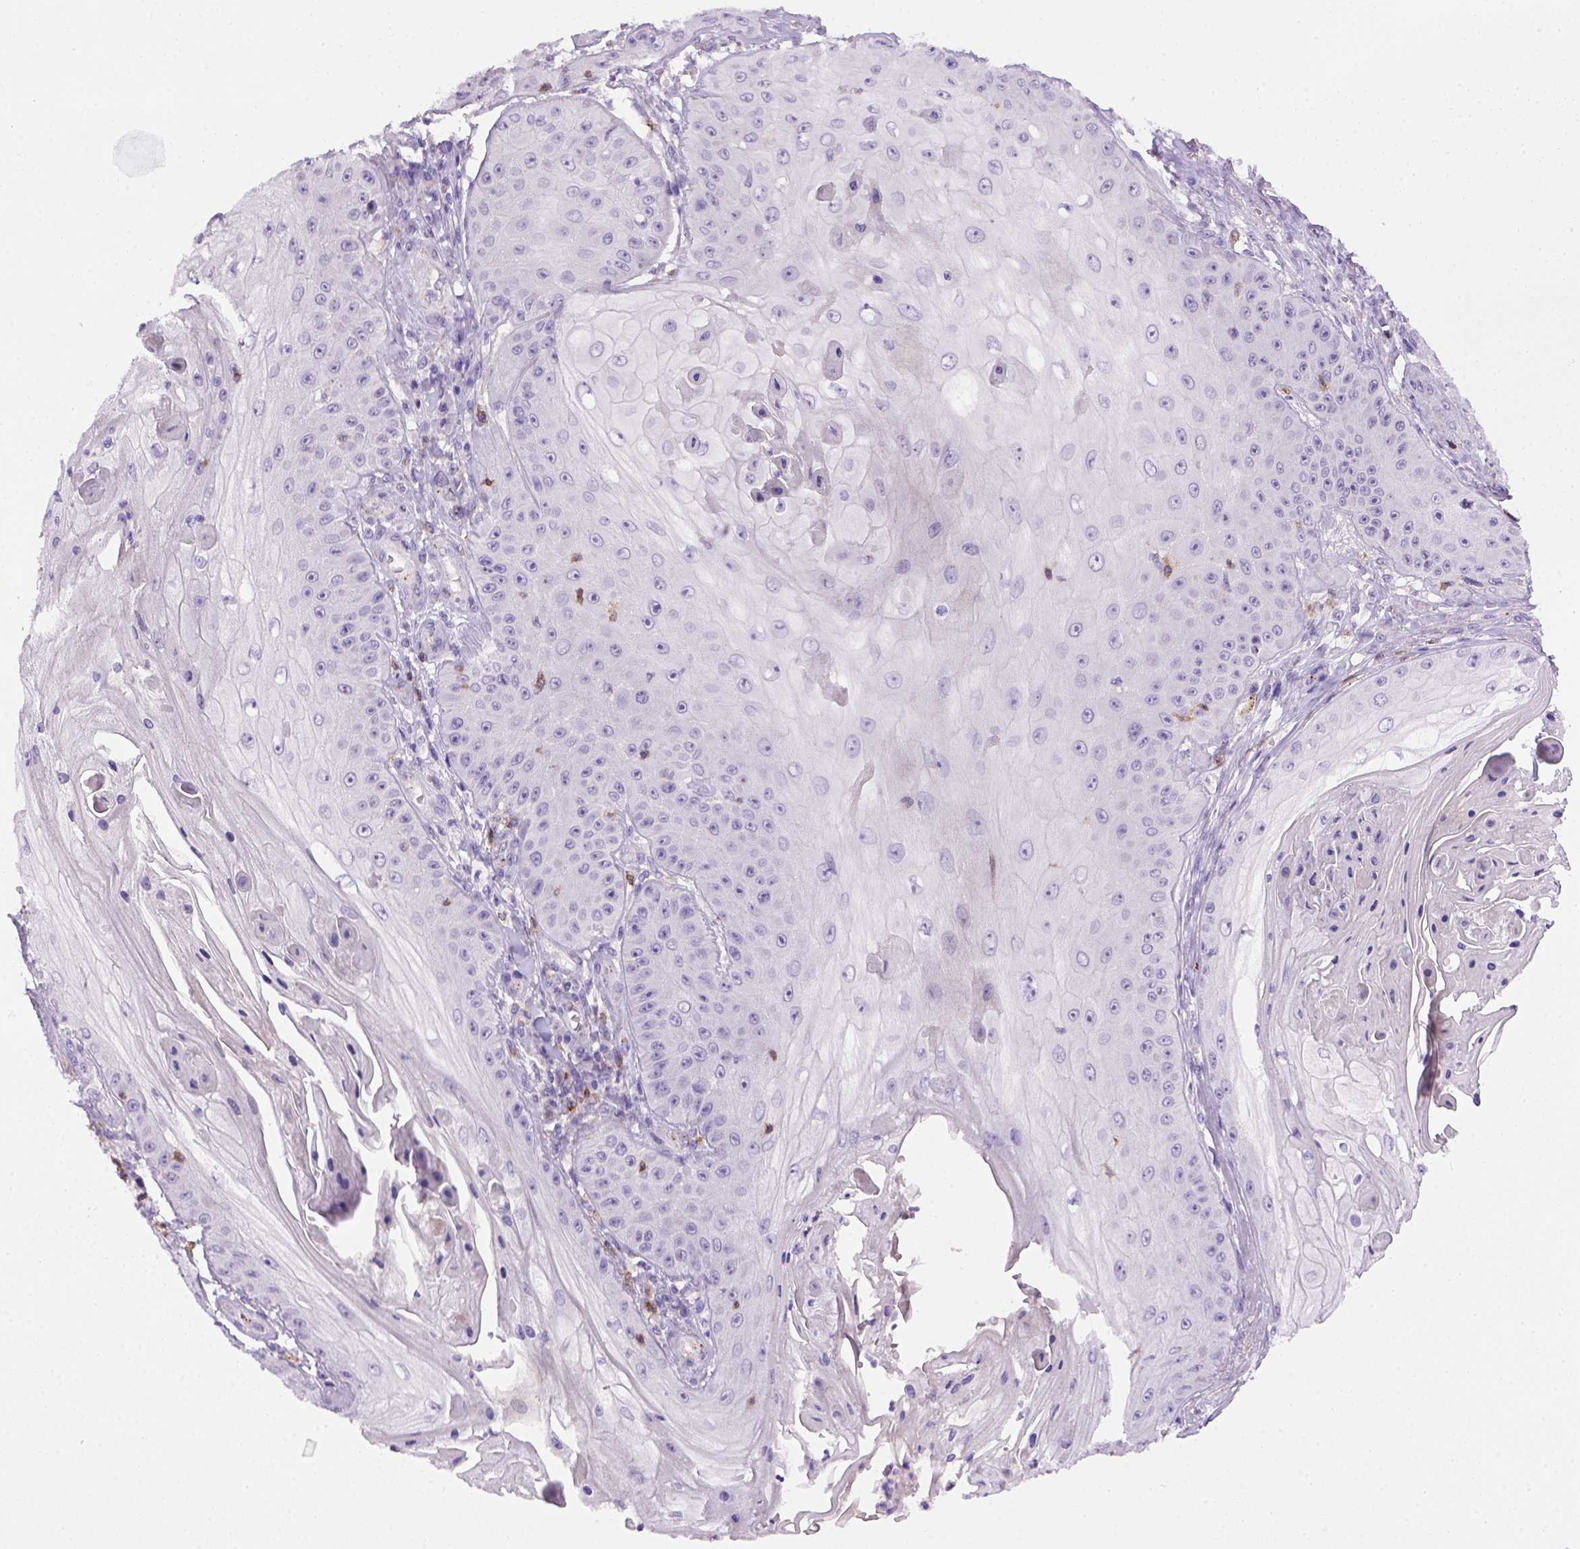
{"staining": {"intensity": "negative", "quantity": "none", "location": "none"}, "tissue": "skin cancer", "cell_type": "Tumor cells", "image_type": "cancer", "snomed": [{"axis": "morphology", "description": "Squamous cell carcinoma, NOS"}, {"axis": "topography", "description": "Skin"}], "caption": "The histopathology image displays no staining of tumor cells in skin cancer. The staining was performed using DAB to visualize the protein expression in brown, while the nuclei were stained in blue with hematoxylin (Magnification: 20x).", "gene": "CD3E", "patient": {"sex": "male", "age": 70}}